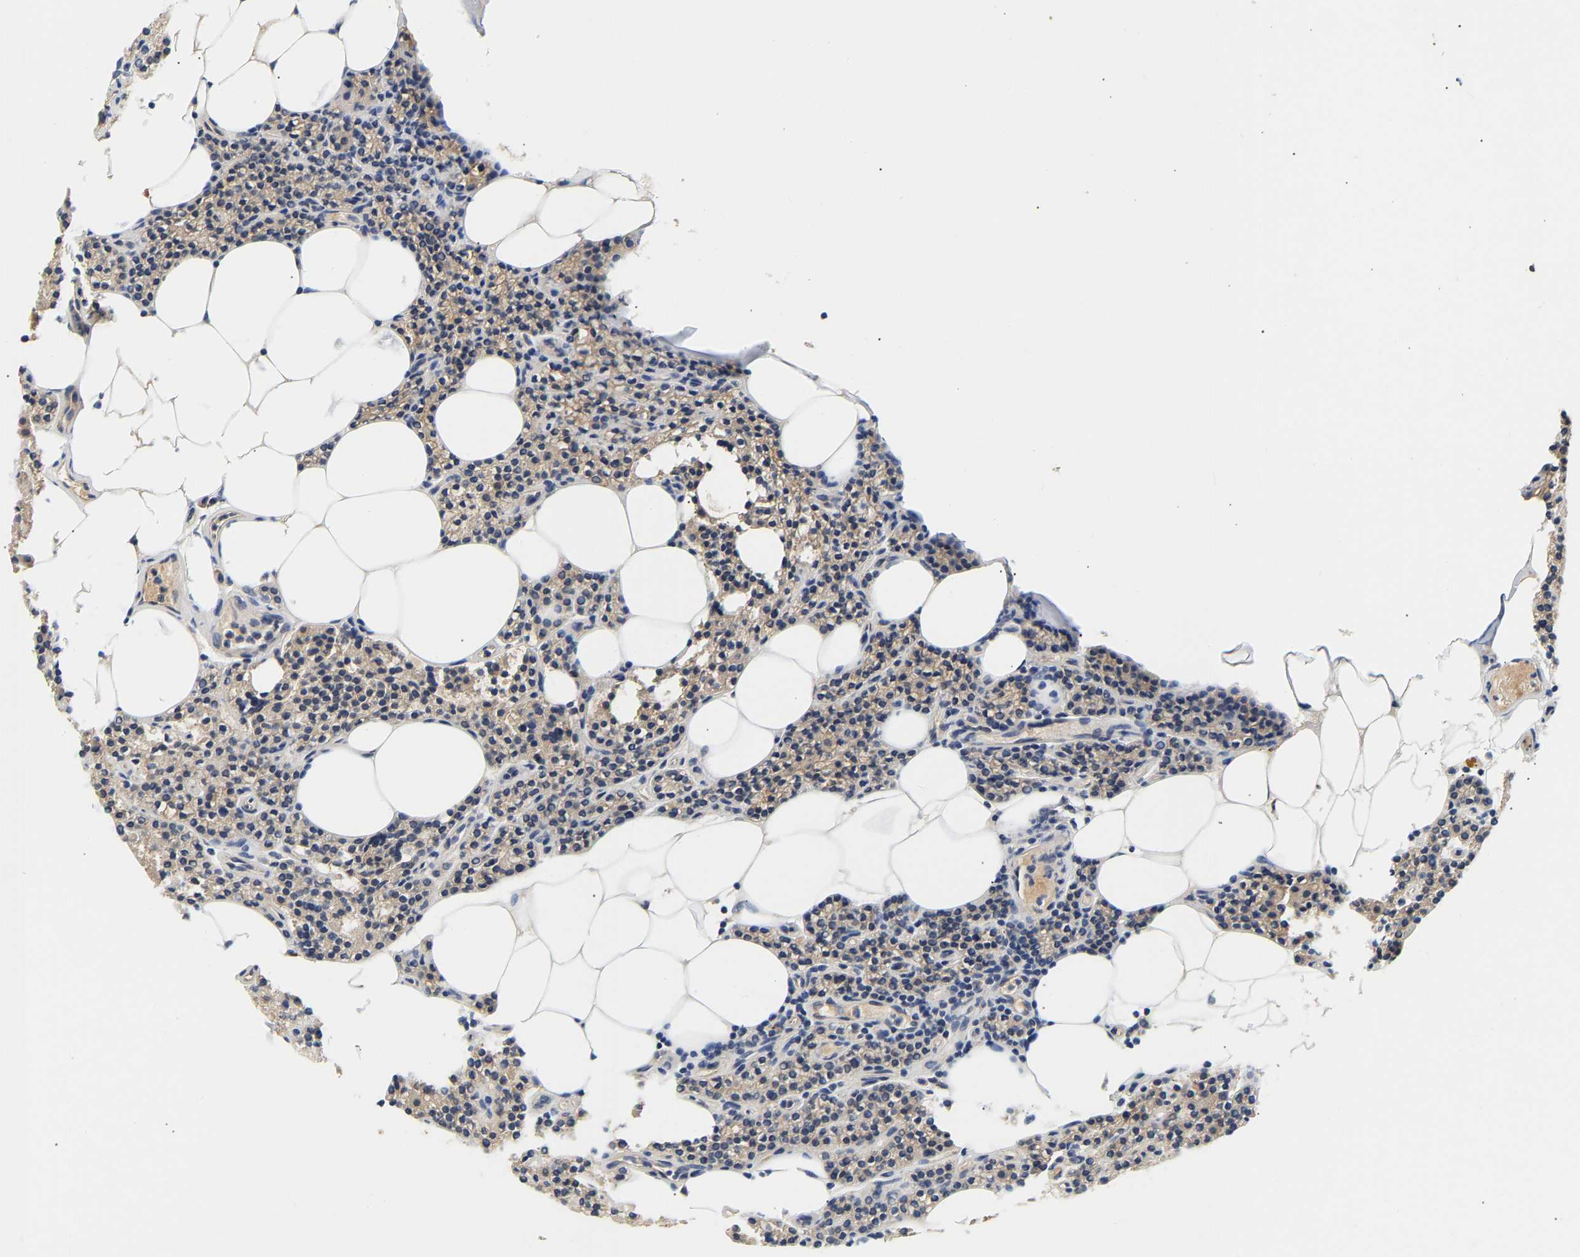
{"staining": {"intensity": "weak", "quantity": ">75%", "location": "cytoplasmic/membranous"}, "tissue": "parathyroid gland", "cell_type": "Glandular cells", "image_type": "normal", "snomed": [{"axis": "morphology", "description": "Normal tissue, NOS"}, {"axis": "morphology", "description": "Adenoma, NOS"}, {"axis": "topography", "description": "Parathyroid gland"}], "caption": "Glandular cells demonstrate low levels of weak cytoplasmic/membranous positivity in about >75% of cells in normal parathyroid gland. (brown staining indicates protein expression, while blue staining denotes nuclei).", "gene": "PPID", "patient": {"sex": "female", "age": 70}}